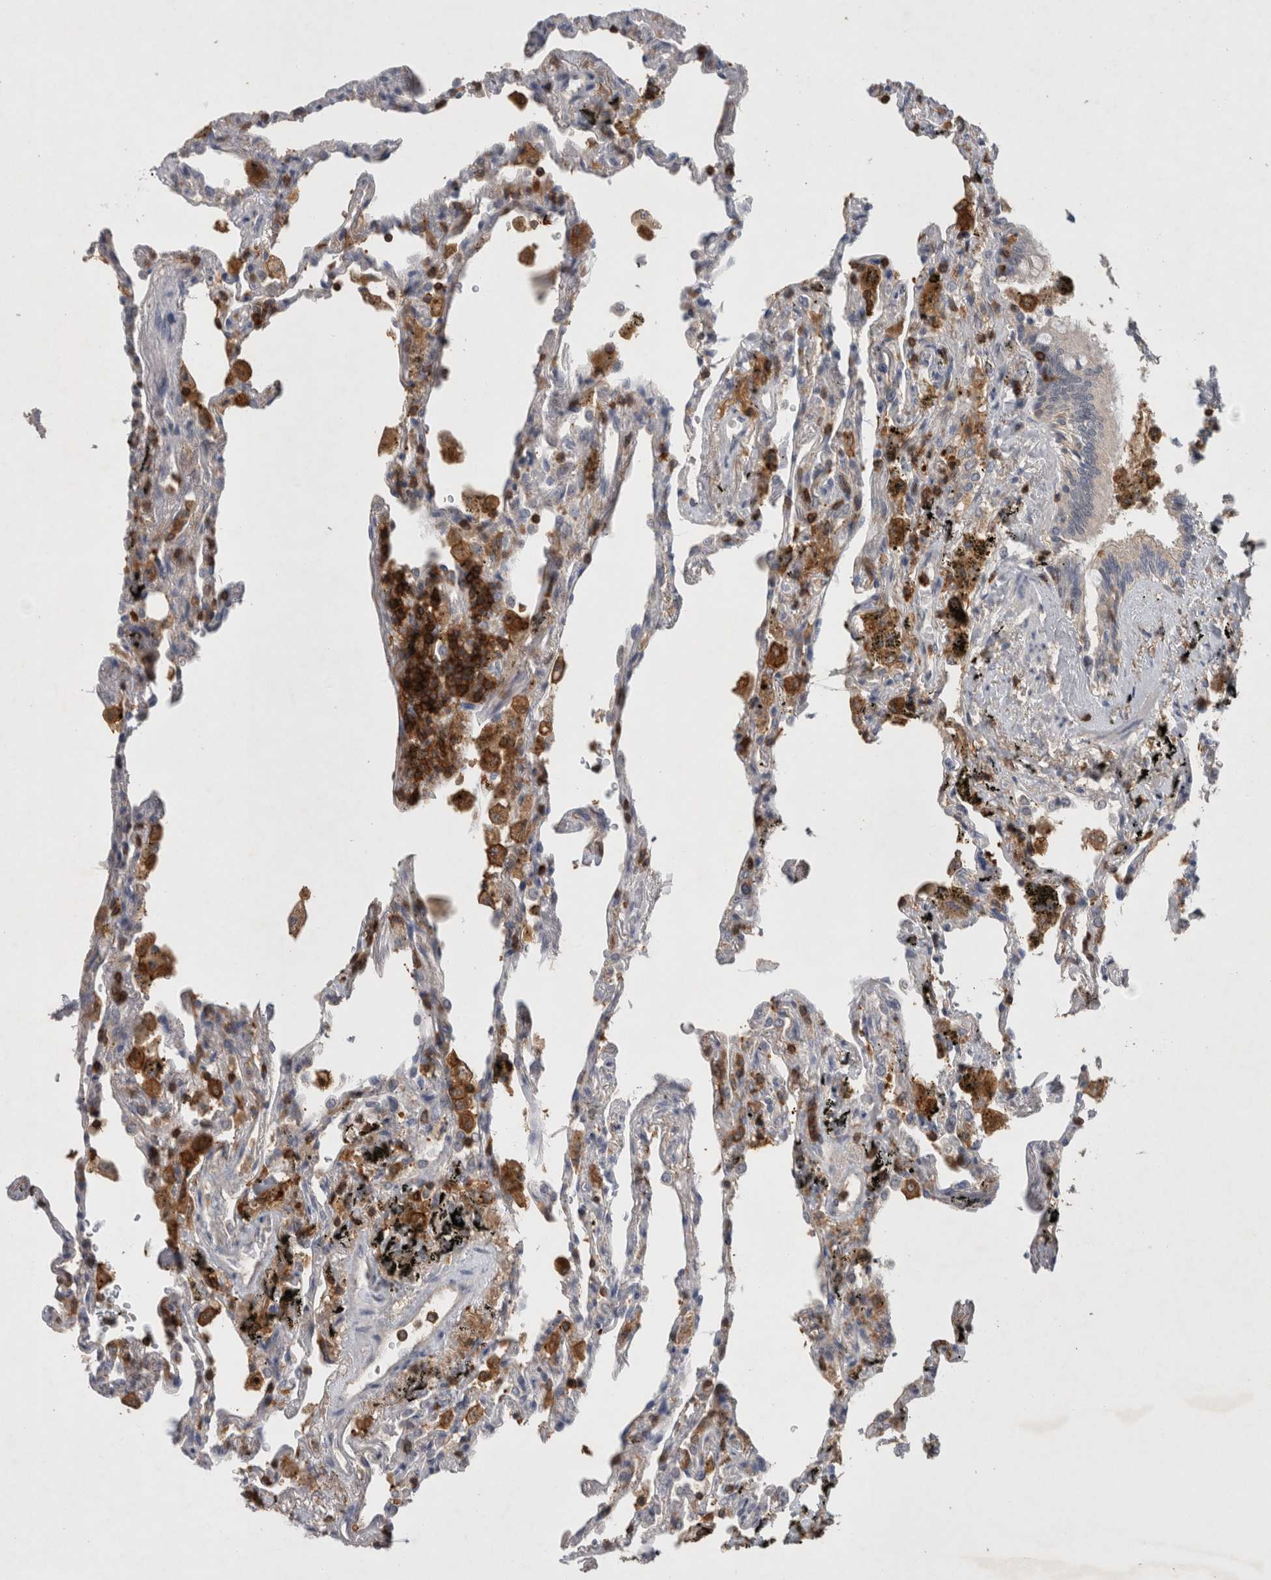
{"staining": {"intensity": "negative", "quantity": "none", "location": "none"}, "tissue": "lung", "cell_type": "Alveolar cells", "image_type": "normal", "snomed": [{"axis": "morphology", "description": "Normal tissue, NOS"}, {"axis": "topography", "description": "Lung"}], "caption": "Alveolar cells are negative for protein expression in unremarkable human lung. (Stains: DAB (3,3'-diaminobenzidine) immunohistochemistry (IHC) with hematoxylin counter stain, Microscopy: brightfield microscopy at high magnification).", "gene": "GFRA2", "patient": {"sex": "male", "age": 59}}